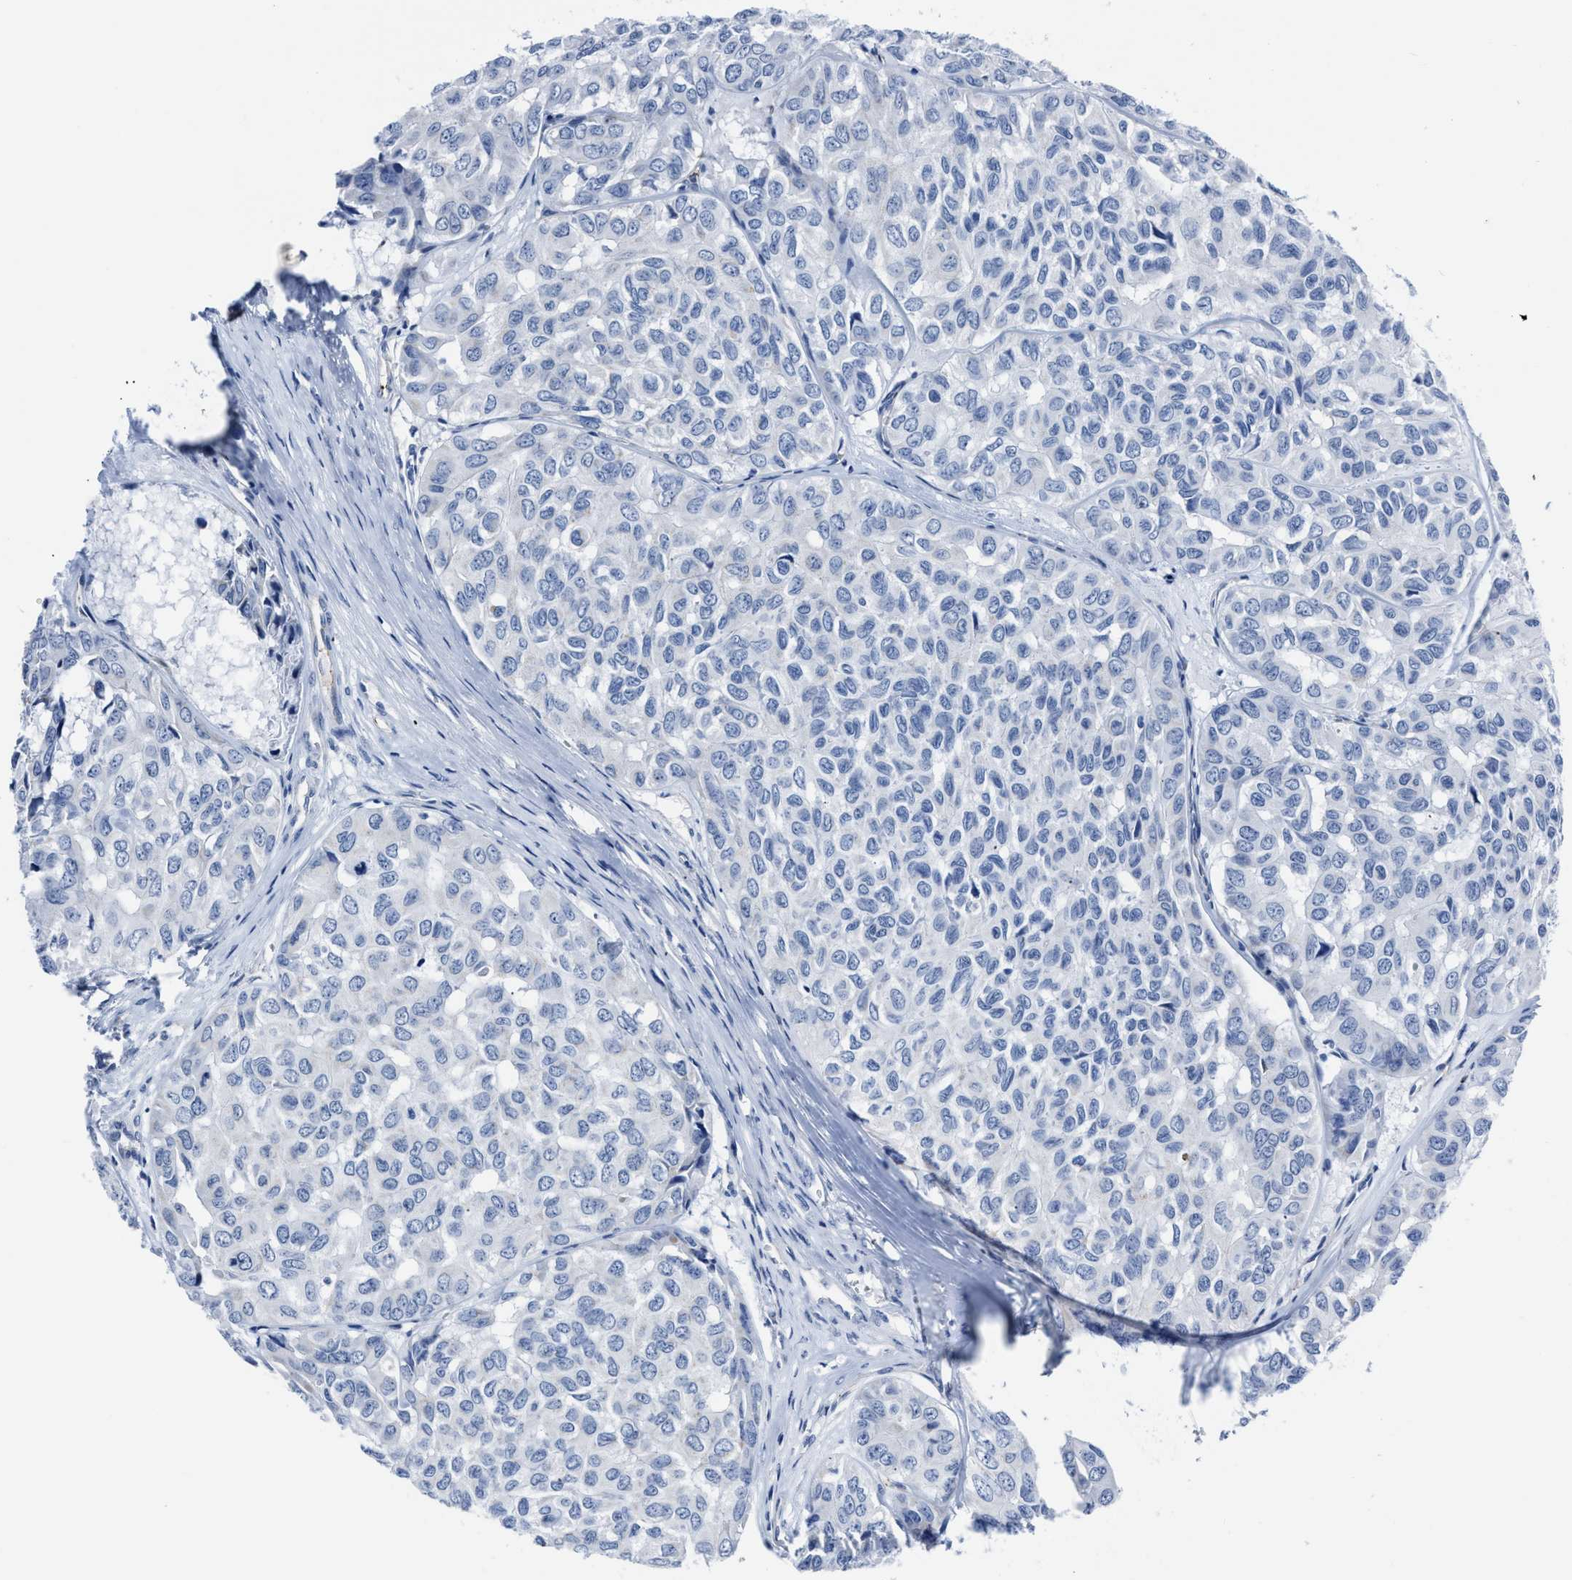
{"staining": {"intensity": "negative", "quantity": "none", "location": "none"}, "tissue": "head and neck cancer", "cell_type": "Tumor cells", "image_type": "cancer", "snomed": [{"axis": "morphology", "description": "Adenocarcinoma, NOS"}, {"axis": "topography", "description": "Salivary gland, NOS"}, {"axis": "topography", "description": "Head-Neck"}], "caption": "A photomicrograph of head and neck cancer (adenocarcinoma) stained for a protein reveals no brown staining in tumor cells.", "gene": "KCNMB3", "patient": {"sex": "female", "age": 76}}